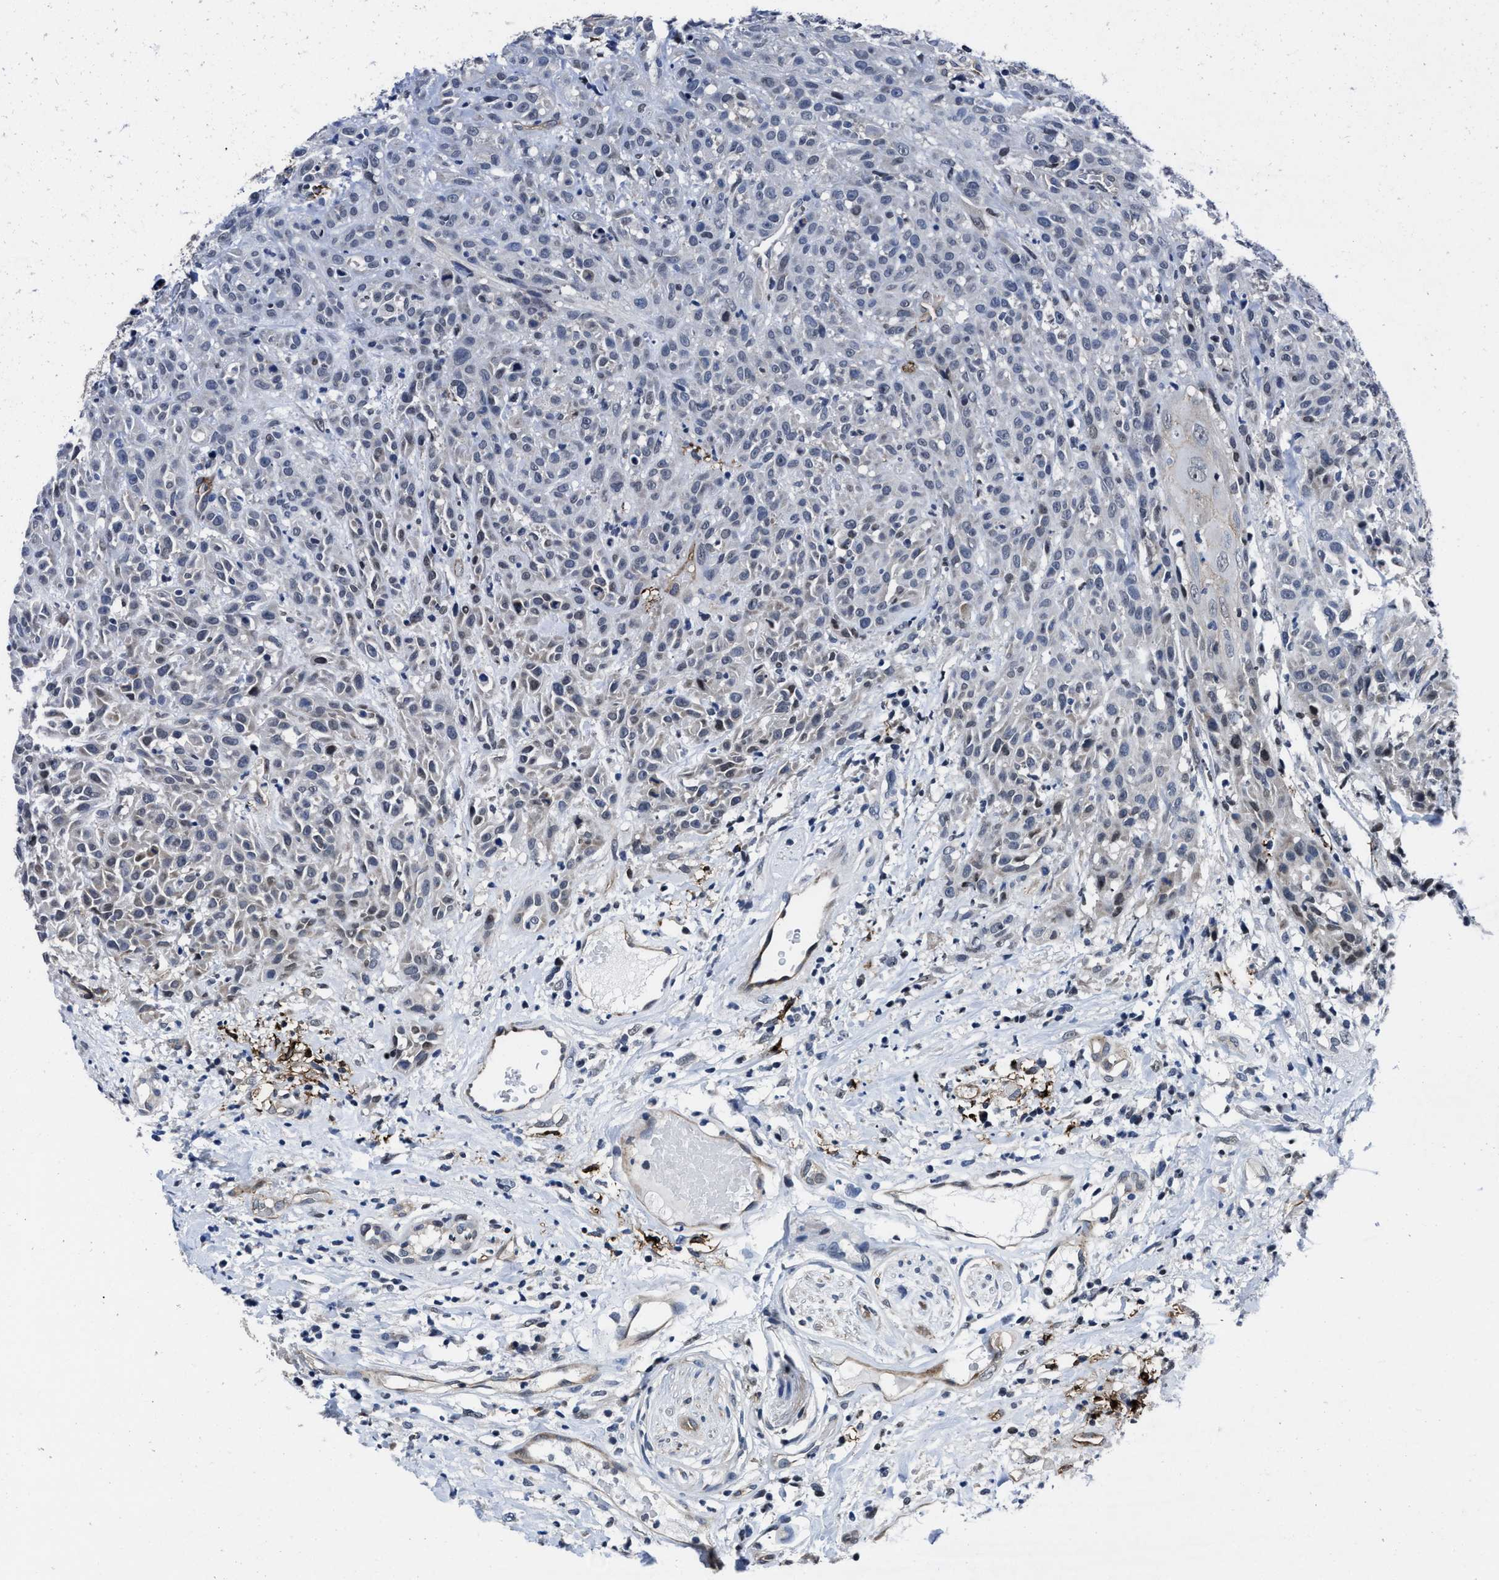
{"staining": {"intensity": "negative", "quantity": "none", "location": "none"}, "tissue": "head and neck cancer", "cell_type": "Tumor cells", "image_type": "cancer", "snomed": [{"axis": "morphology", "description": "Normal tissue, NOS"}, {"axis": "morphology", "description": "Squamous cell carcinoma, NOS"}, {"axis": "topography", "description": "Cartilage tissue"}, {"axis": "topography", "description": "Head-Neck"}], "caption": "Immunohistochemical staining of human squamous cell carcinoma (head and neck) shows no significant positivity in tumor cells.", "gene": "MARCKSL1", "patient": {"sex": "male", "age": 62}}